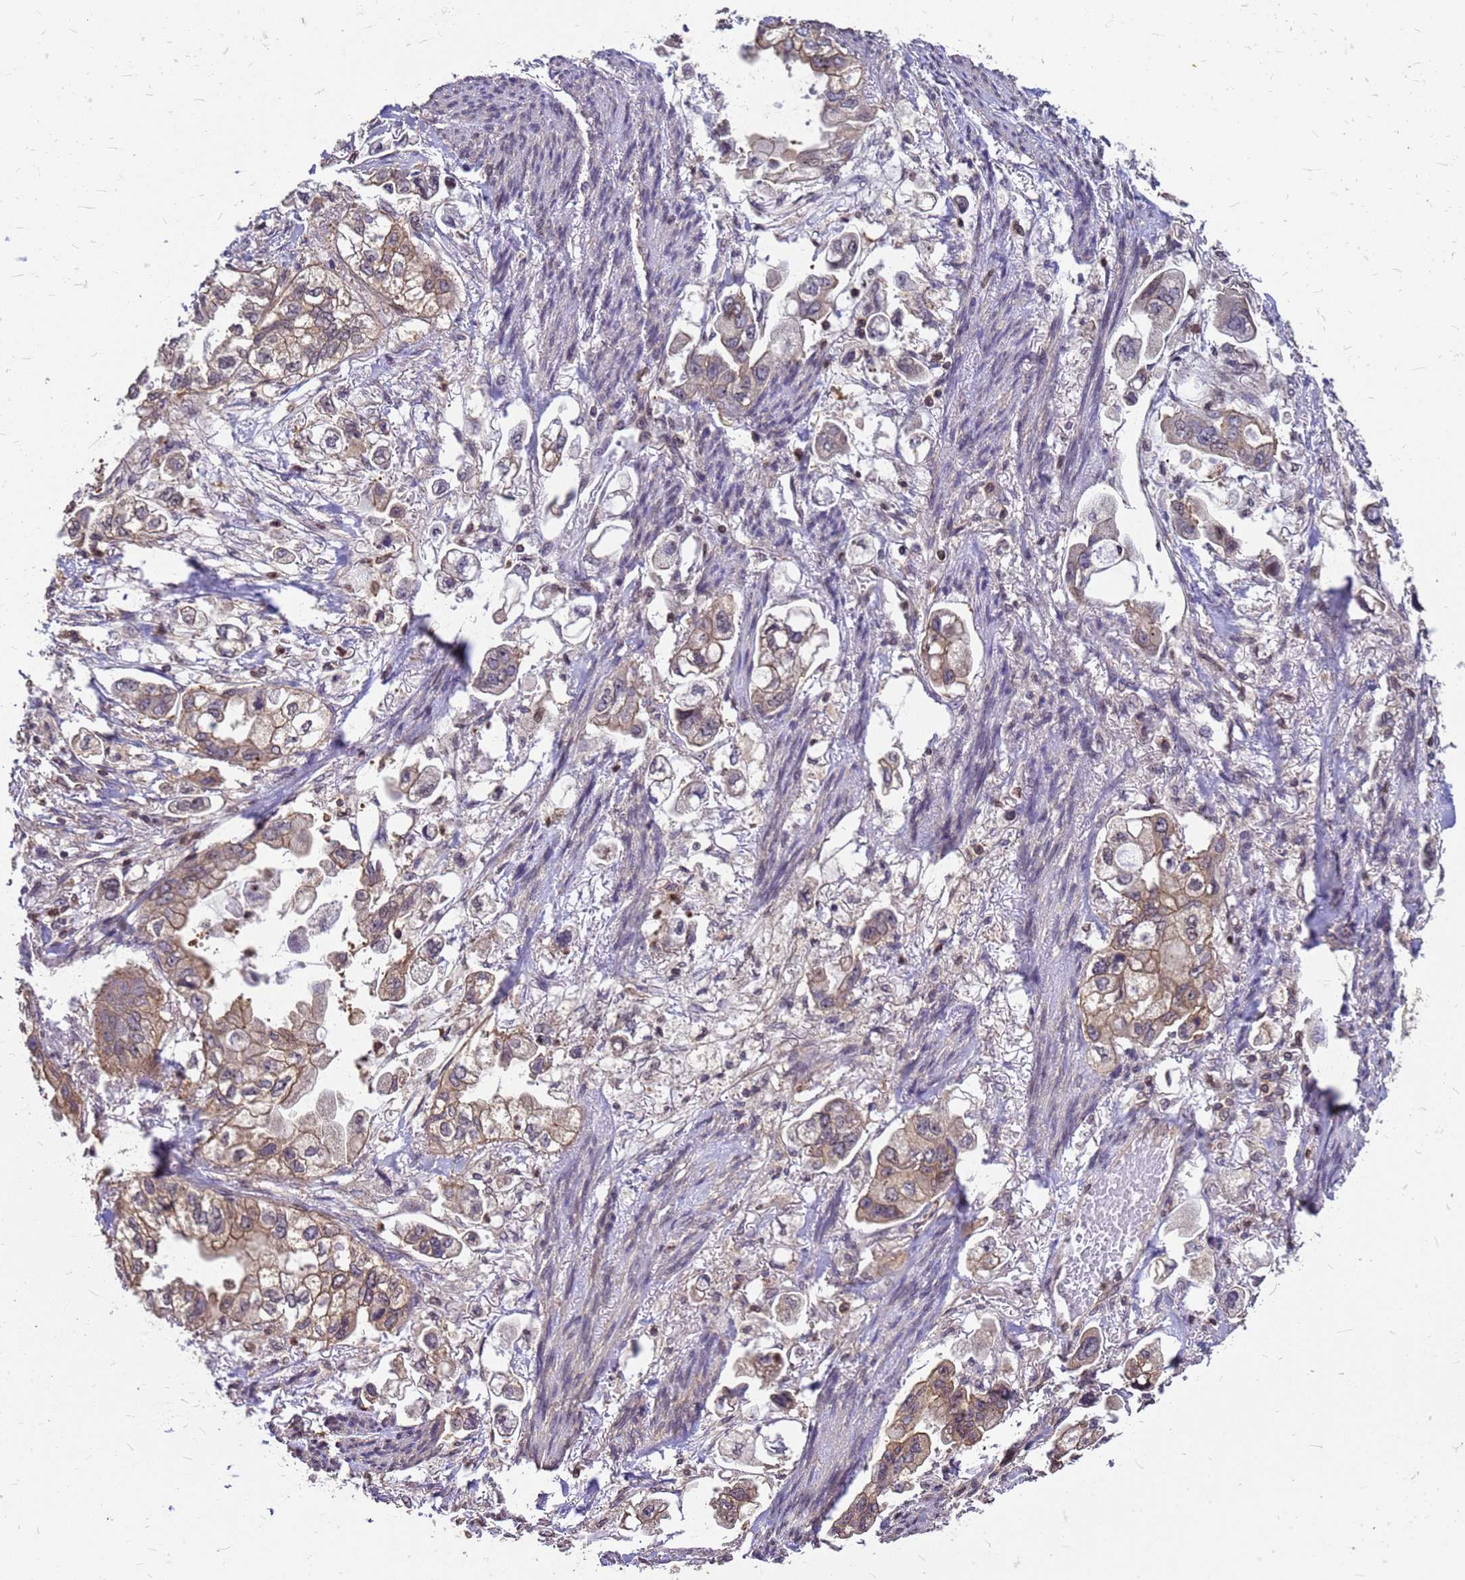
{"staining": {"intensity": "moderate", "quantity": "<25%", "location": "cytoplasmic/membranous,nuclear"}, "tissue": "stomach cancer", "cell_type": "Tumor cells", "image_type": "cancer", "snomed": [{"axis": "morphology", "description": "Adenocarcinoma, NOS"}, {"axis": "topography", "description": "Stomach"}], "caption": "Immunohistochemical staining of human adenocarcinoma (stomach) reveals moderate cytoplasmic/membranous and nuclear protein positivity in approximately <25% of tumor cells. (IHC, brightfield microscopy, high magnification).", "gene": "C1orf35", "patient": {"sex": "male", "age": 62}}